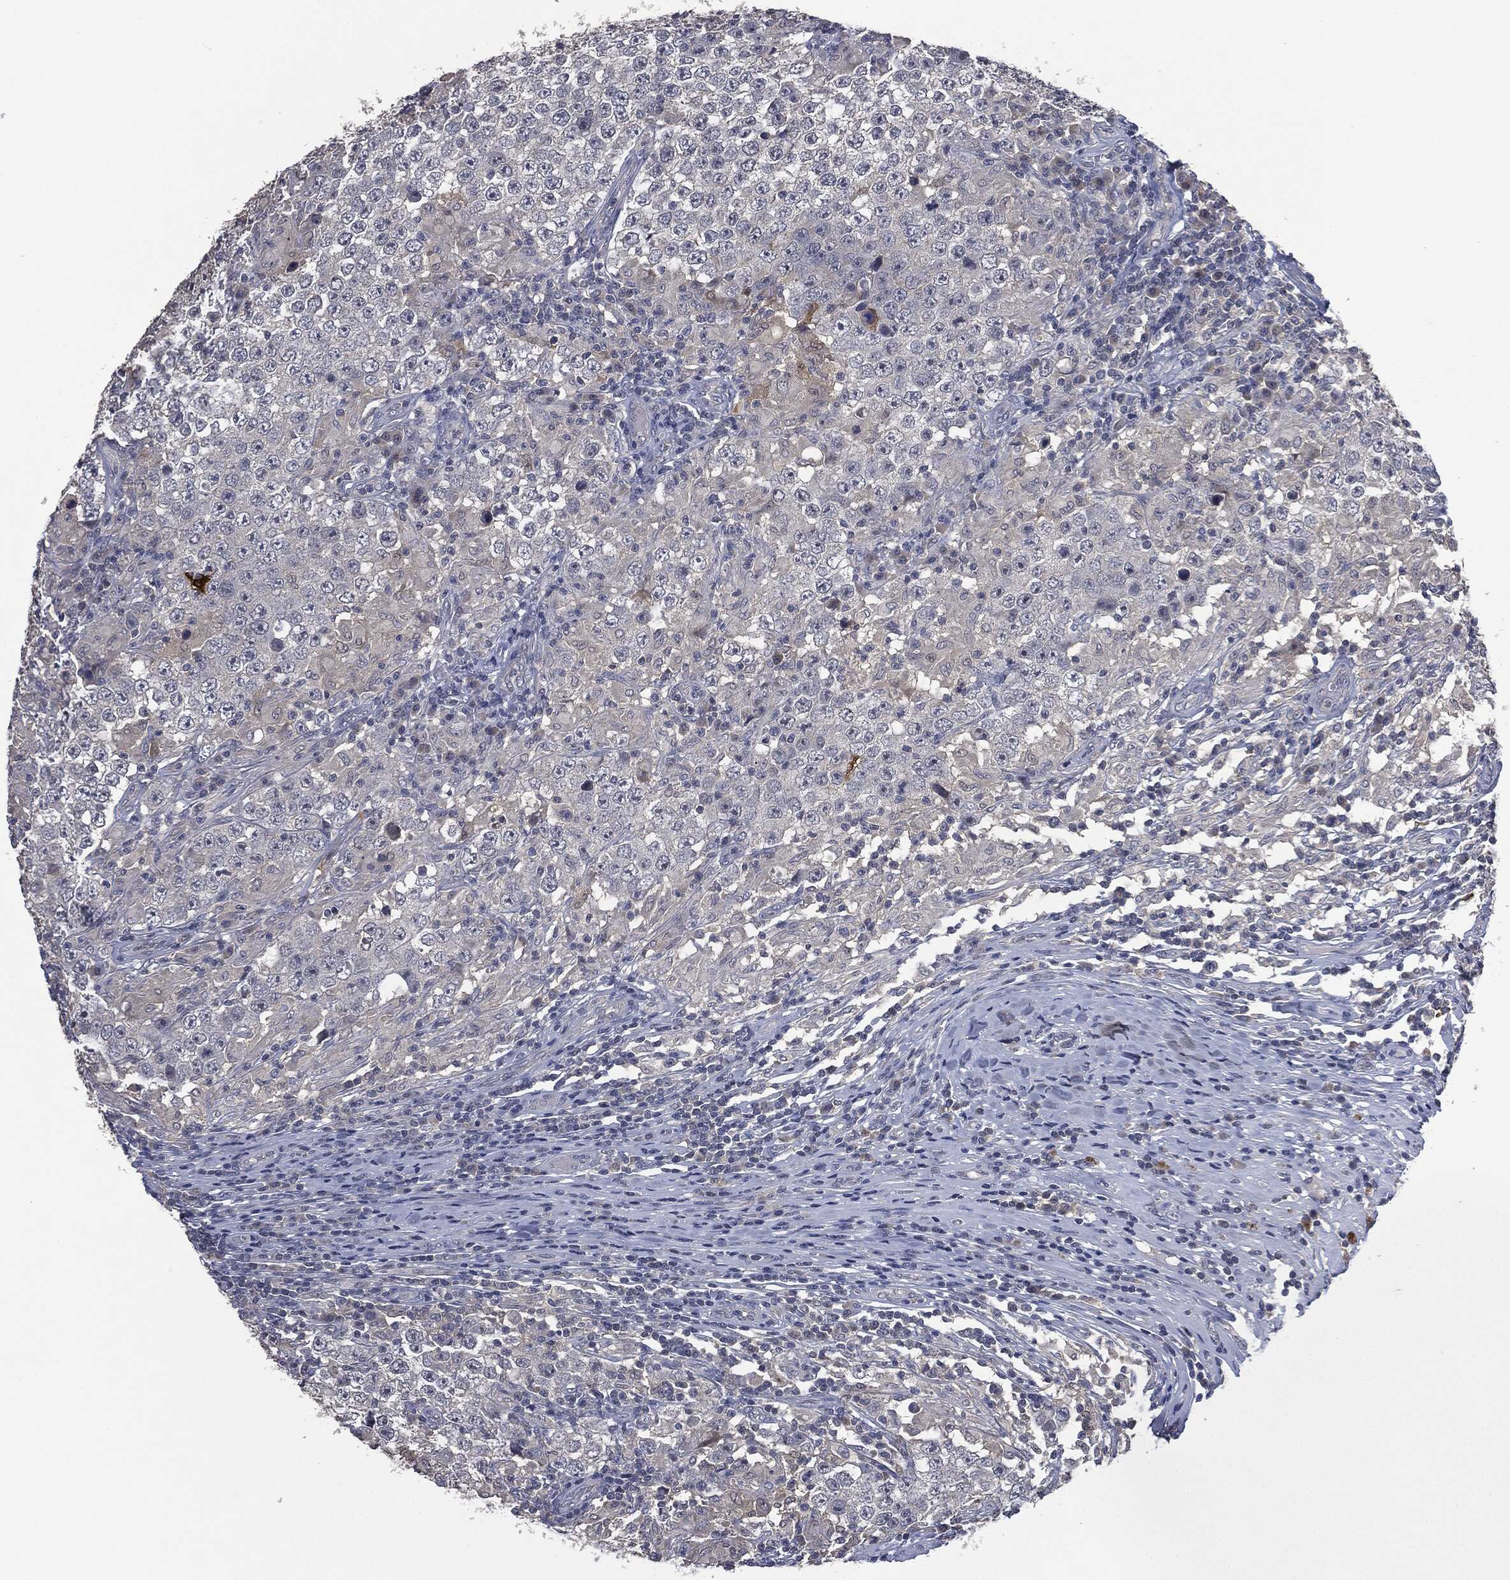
{"staining": {"intensity": "negative", "quantity": "none", "location": "none"}, "tissue": "testis cancer", "cell_type": "Tumor cells", "image_type": "cancer", "snomed": [{"axis": "morphology", "description": "Seminoma, NOS"}, {"axis": "morphology", "description": "Carcinoma, Embryonal, NOS"}, {"axis": "topography", "description": "Testis"}], "caption": "Immunohistochemical staining of human testis cancer (embryonal carcinoma) exhibits no significant staining in tumor cells. The staining is performed using DAB (3,3'-diaminobenzidine) brown chromogen with nuclei counter-stained in using hematoxylin.", "gene": "IL1RN", "patient": {"sex": "male", "age": 41}}